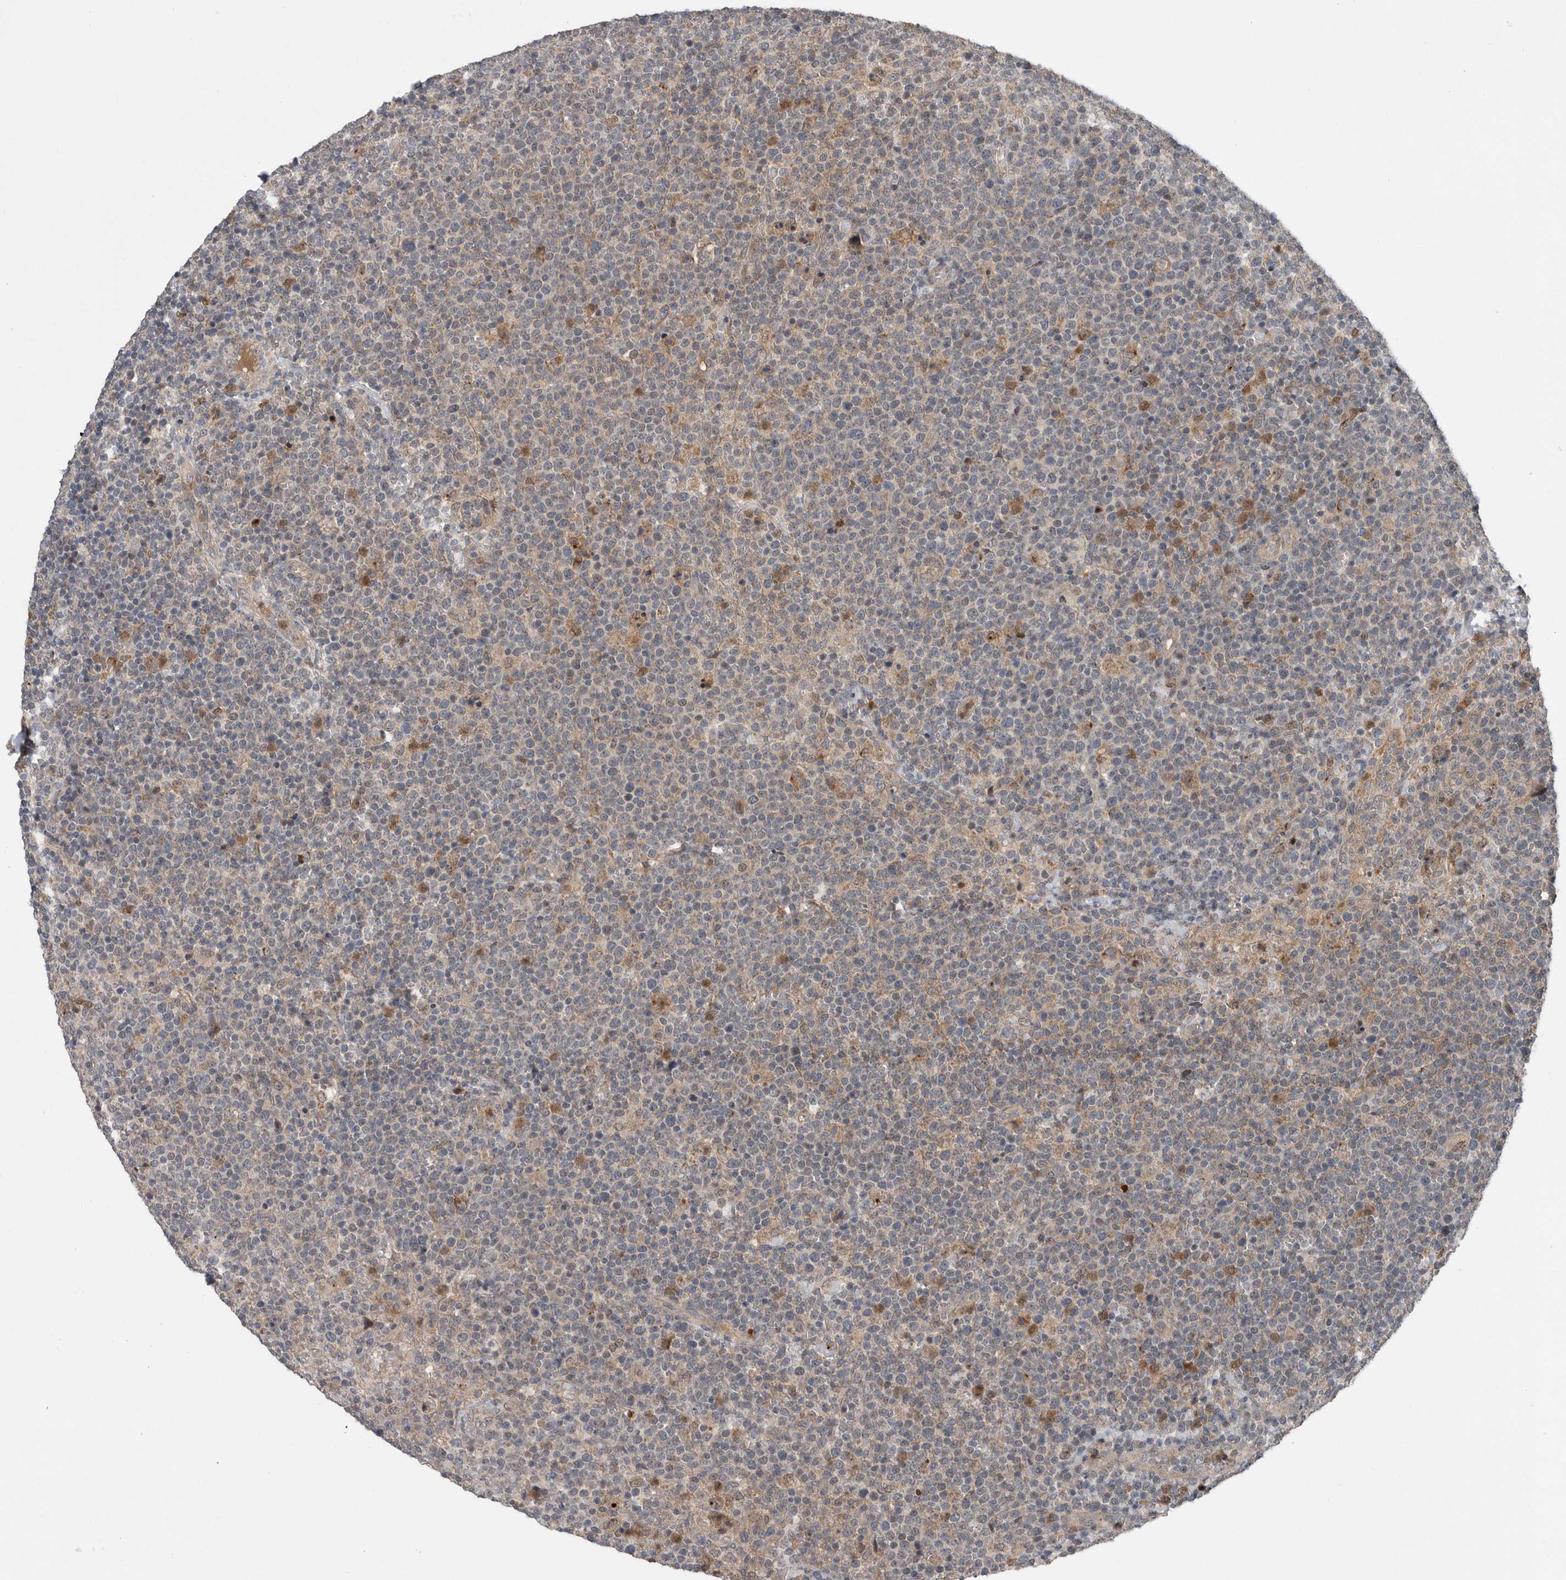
{"staining": {"intensity": "moderate", "quantity": "<25%", "location": "cytoplasmic/membranous"}, "tissue": "lymphoma", "cell_type": "Tumor cells", "image_type": "cancer", "snomed": [{"axis": "morphology", "description": "Malignant lymphoma, non-Hodgkin's type, High grade"}, {"axis": "topography", "description": "Lymph node"}], "caption": "Moderate cytoplasmic/membranous expression for a protein is seen in approximately <25% of tumor cells of lymphoma using IHC.", "gene": "SCP2", "patient": {"sex": "male", "age": 61}}